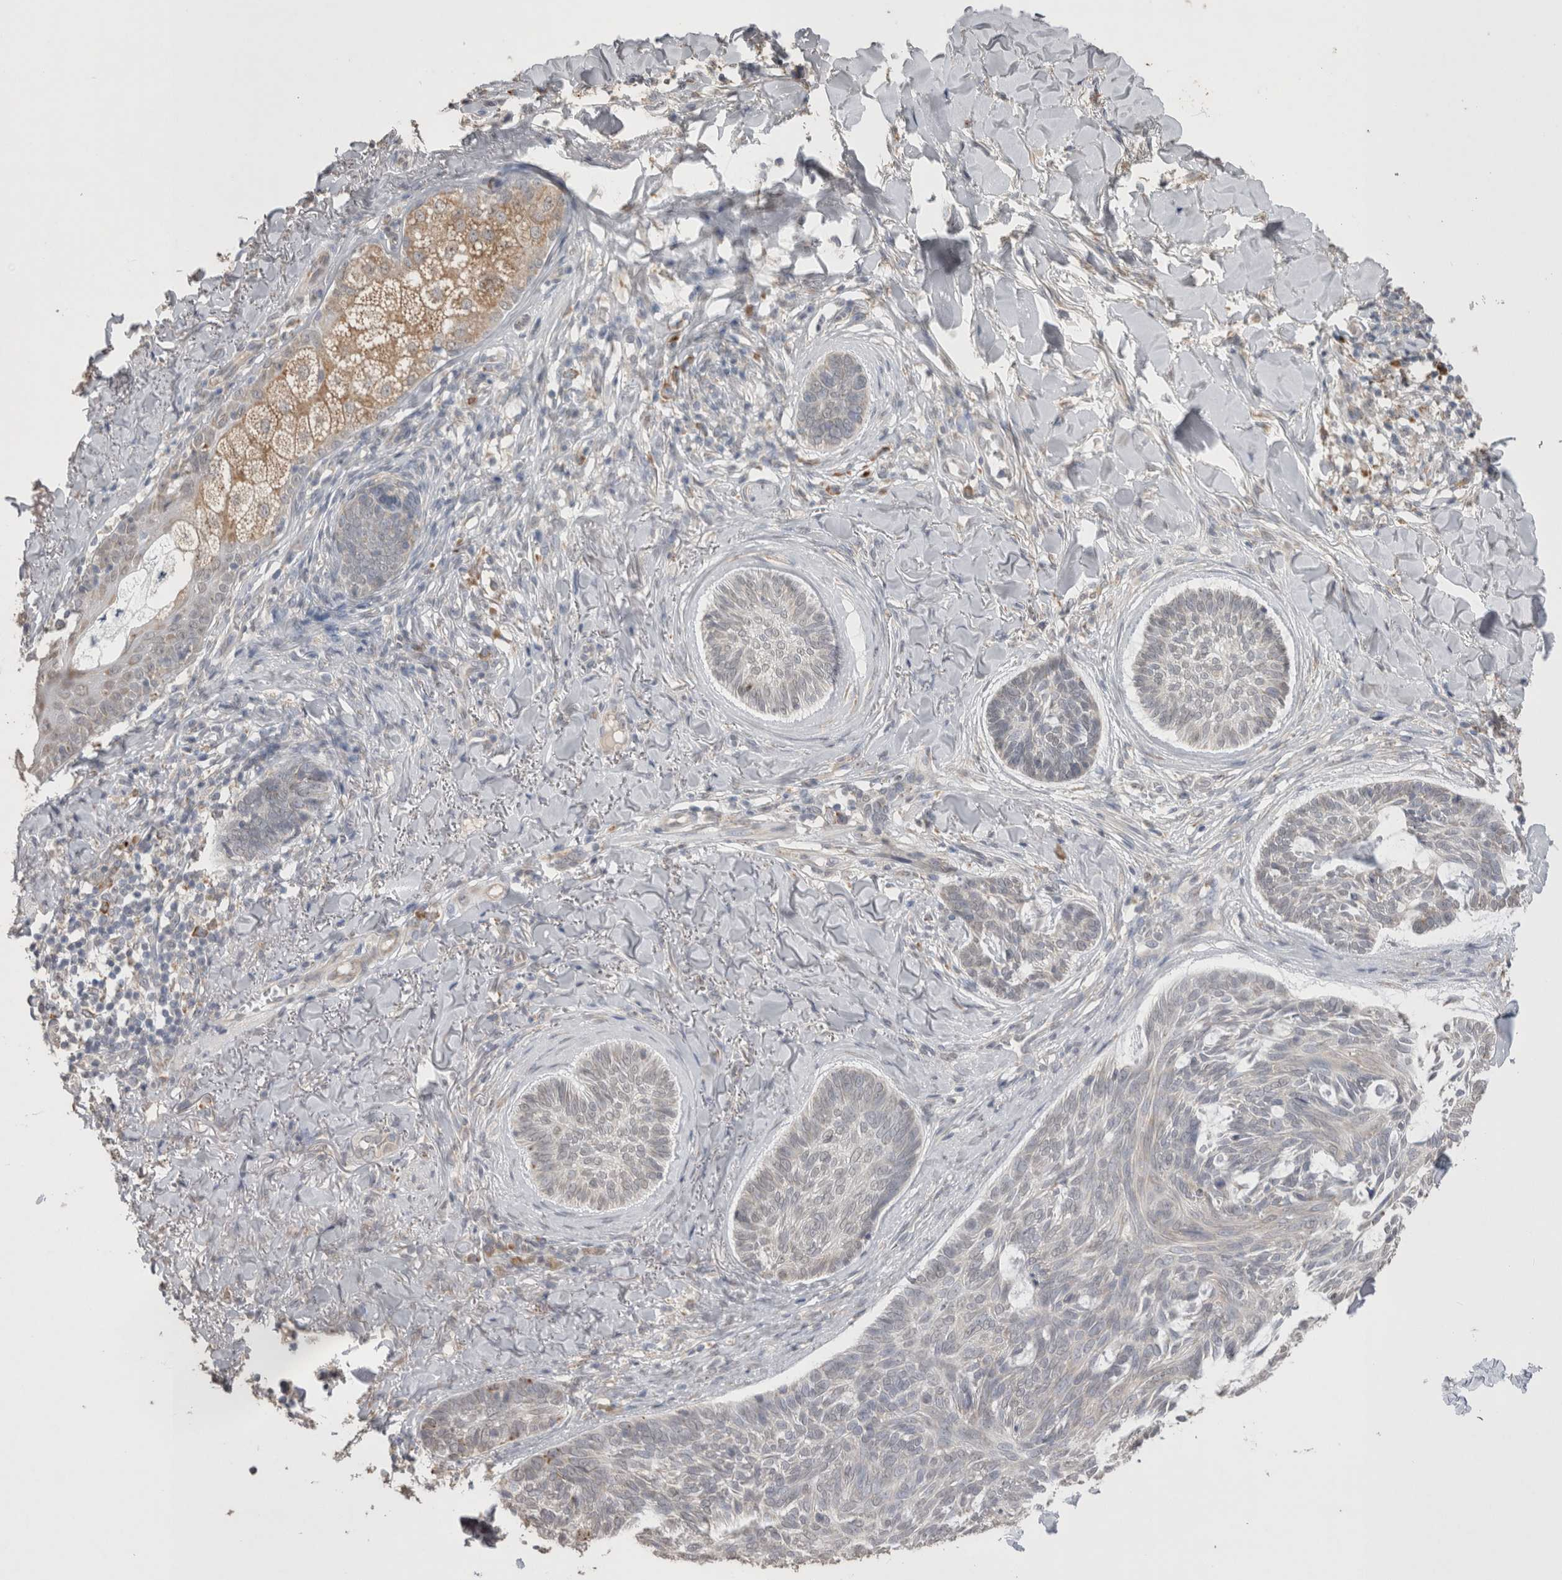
{"staining": {"intensity": "negative", "quantity": "none", "location": "none"}, "tissue": "skin cancer", "cell_type": "Tumor cells", "image_type": "cancer", "snomed": [{"axis": "morphology", "description": "Basal cell carcinoma"}, {"axis": "topography", "description": "Skin"}], "caption": "Tumor cells are negative for brown protein staining in basal cell carcinoma (skin).", "gene": "NOMO1", "patient": {"sex": "male", "age": 43}}